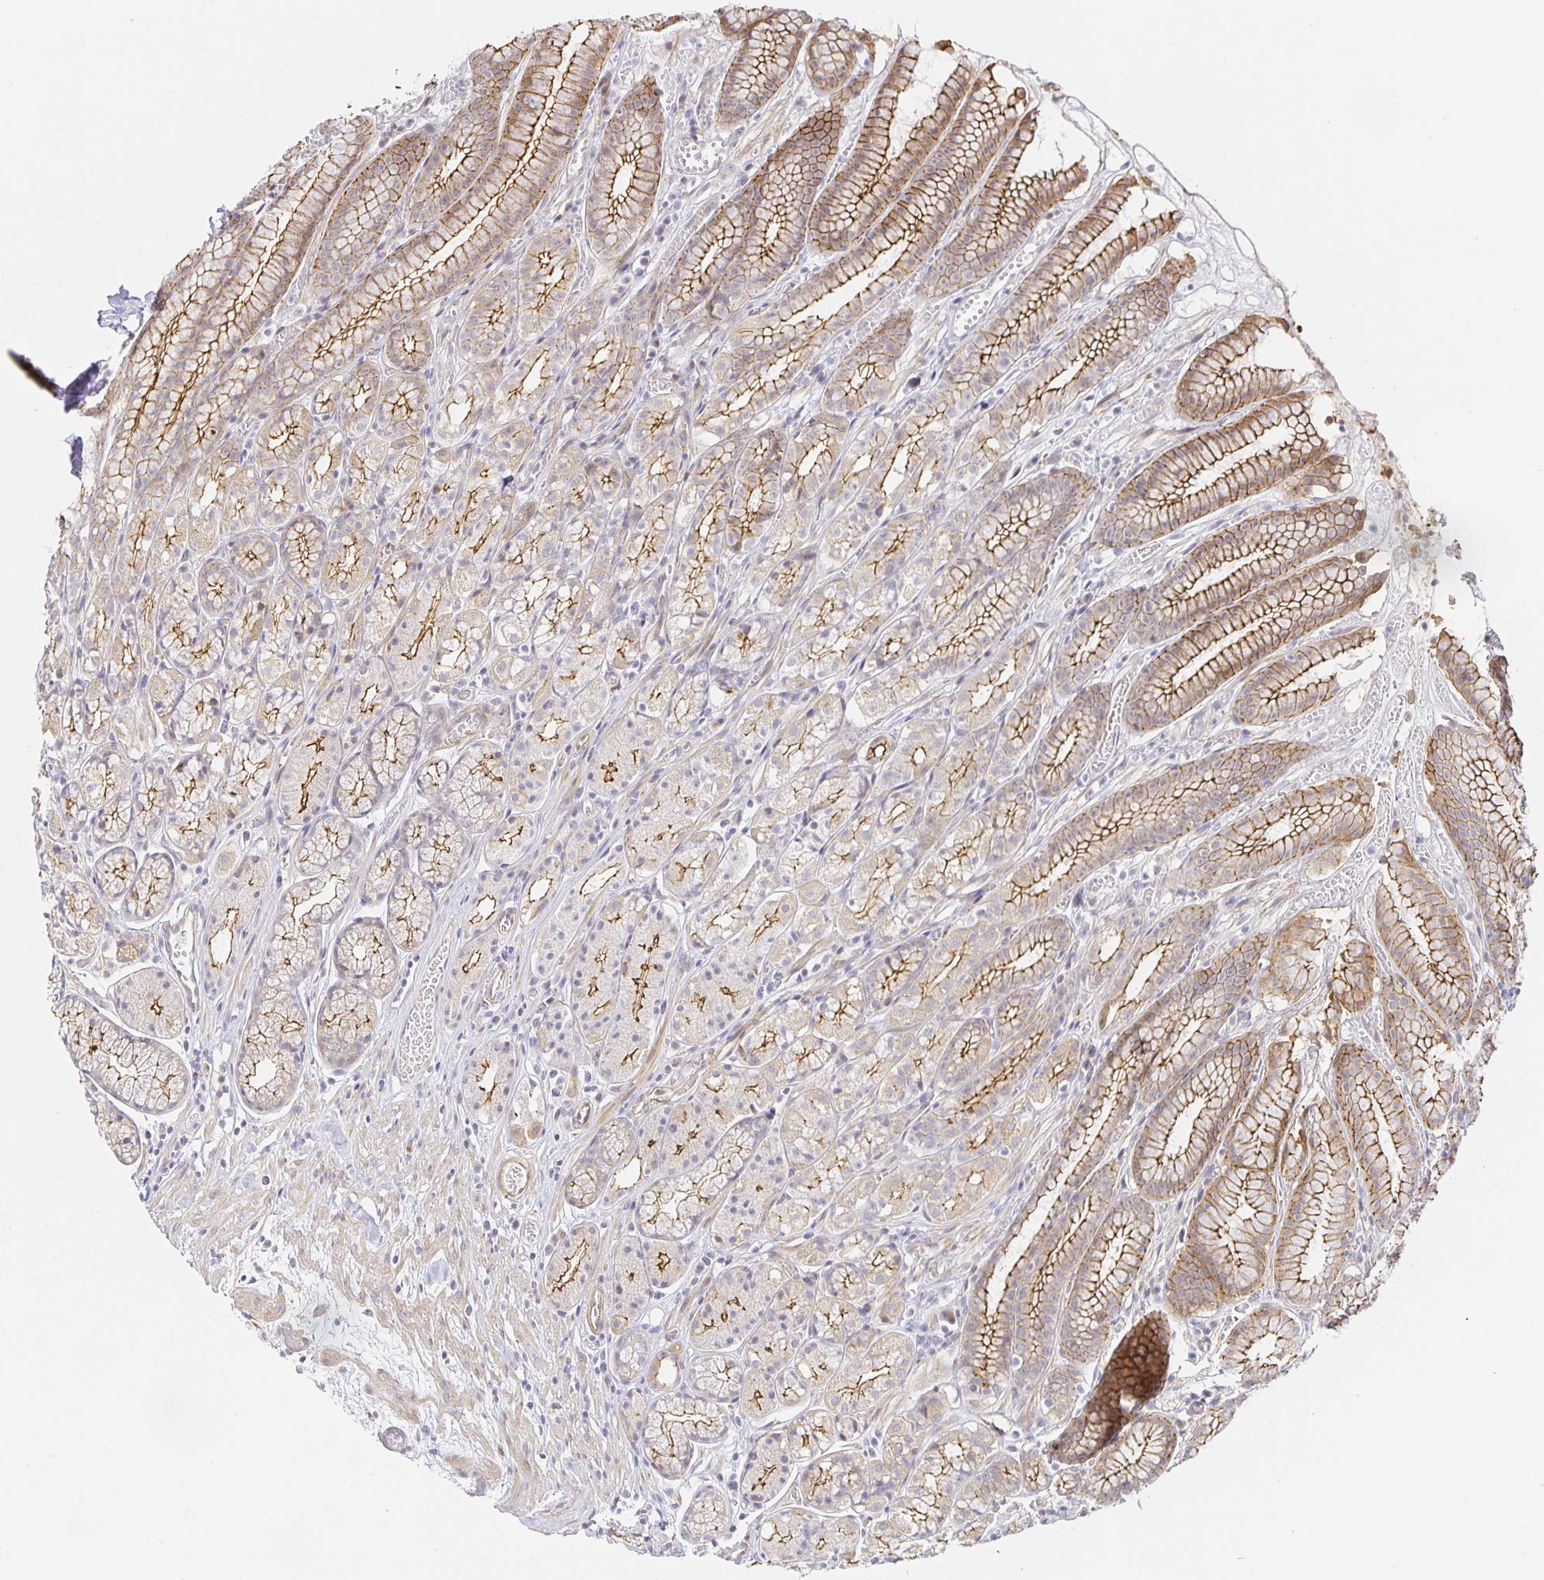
{"staining": {"intensity": "moderate", "quantity": ">75%", "location": "cytoplasmic/membranous"}, "tissue": "stomach", "cell_type": "Glandular cells", "image_type": "normal", "snomed": [{"axis": "morphology", "description": "Normal tissue, NOS"}, {"axis": "topography", "description": "Smooth muscle"}, {"axis": "topography", "description": "Stomach"}], "caption": "The image shows immunohistochemical staining of normal stomach. There is moderate cytoplasmic/membranous expression is identified in about >75% of glandular cells.", "gene": "TJP3", "patient": {"sex": "male", "age": 70}}